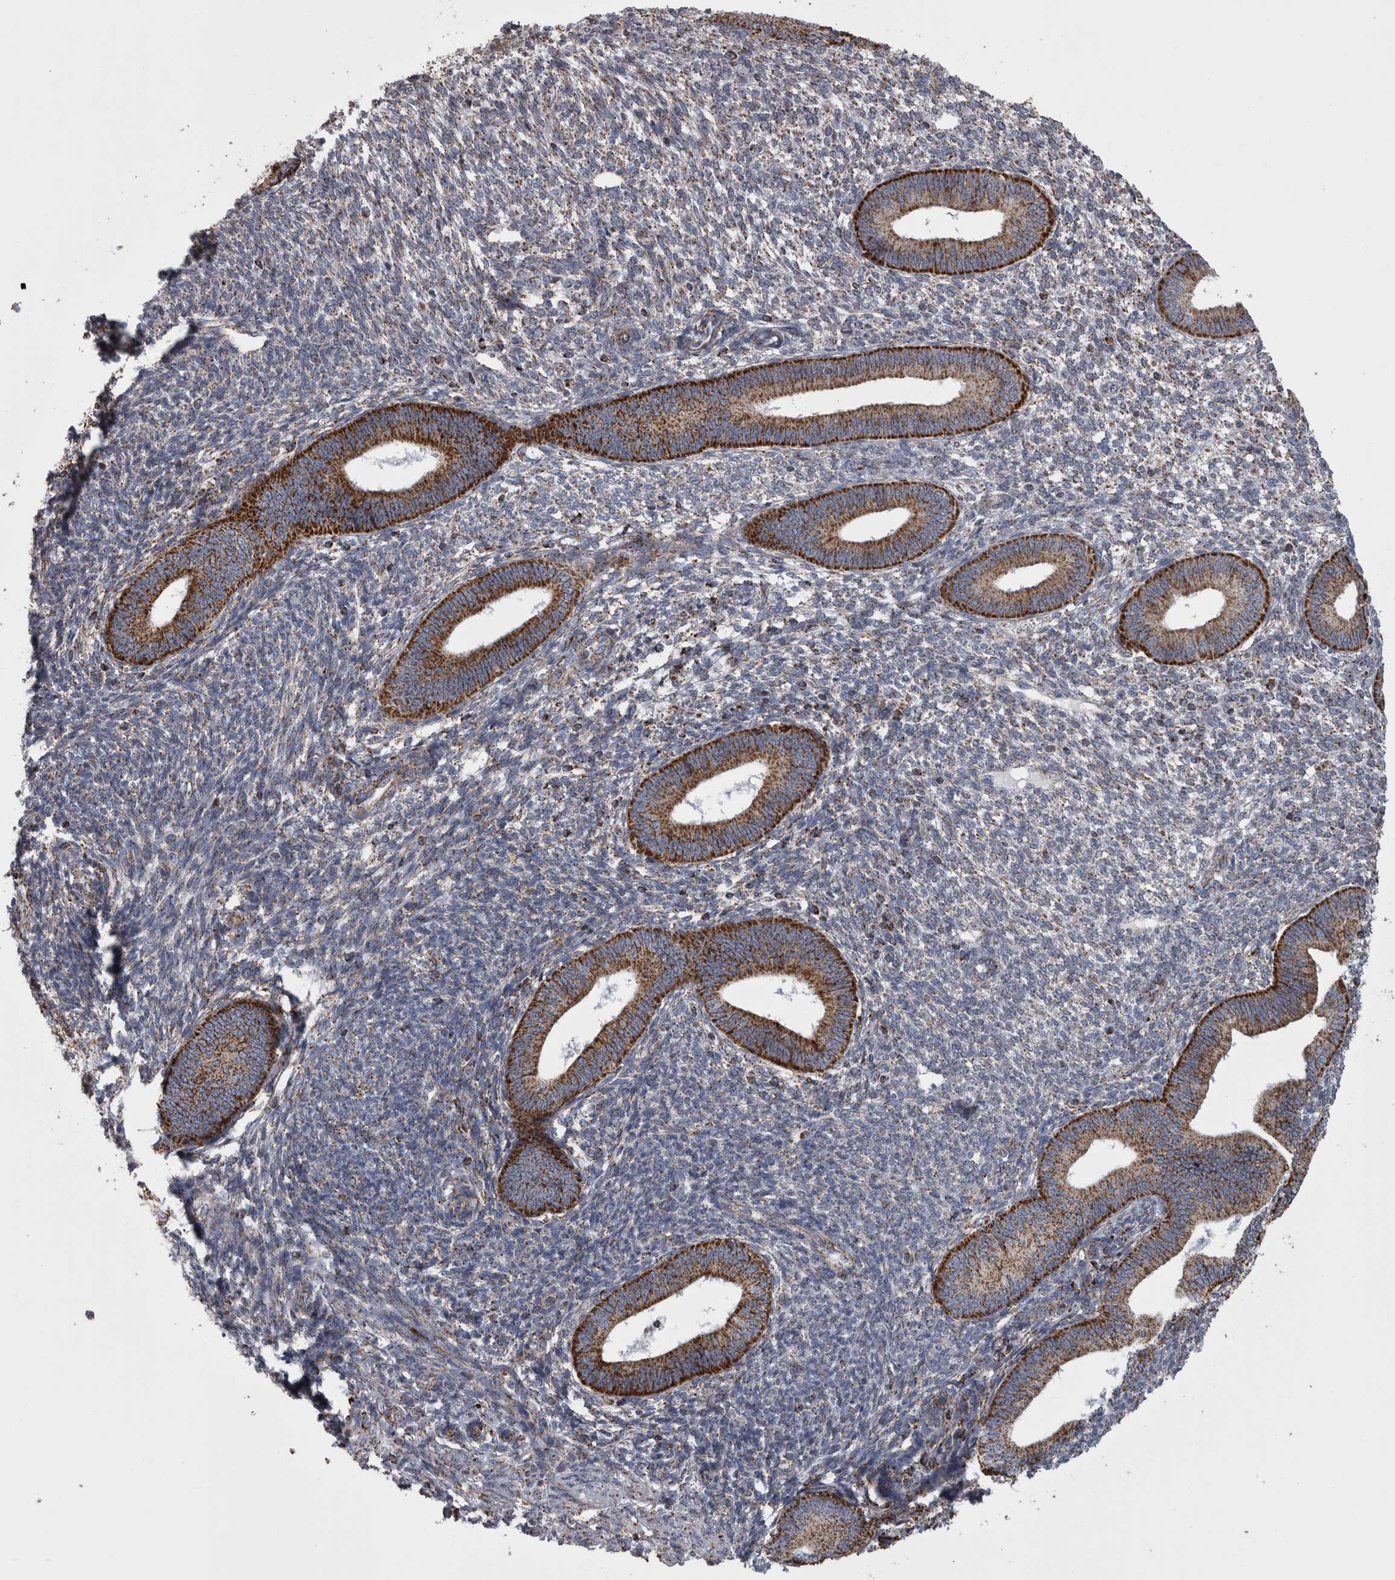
{"staining": {"intensity": "weak", "quantity": "25%-75%", "location": "cytoplasmic/membranous"}, "tissue": "endometrium", "cell_type": "Cells in endometrial stroma", "image_type": "normal", "snomed": [{"axis": "morphology", "description": "Normal tissue, NOS"}, {"axis": "topography", "description": "Endometrium"}], "caption": "High-power microscopy captured an IHC micrograph of normal endometrium, revealing weak cytoplasmic/membranous expression in about 25%-75% of cells in endometrial stroma.", "gene": "MDH2", "patient": {"sex": "female", "age": 46}}